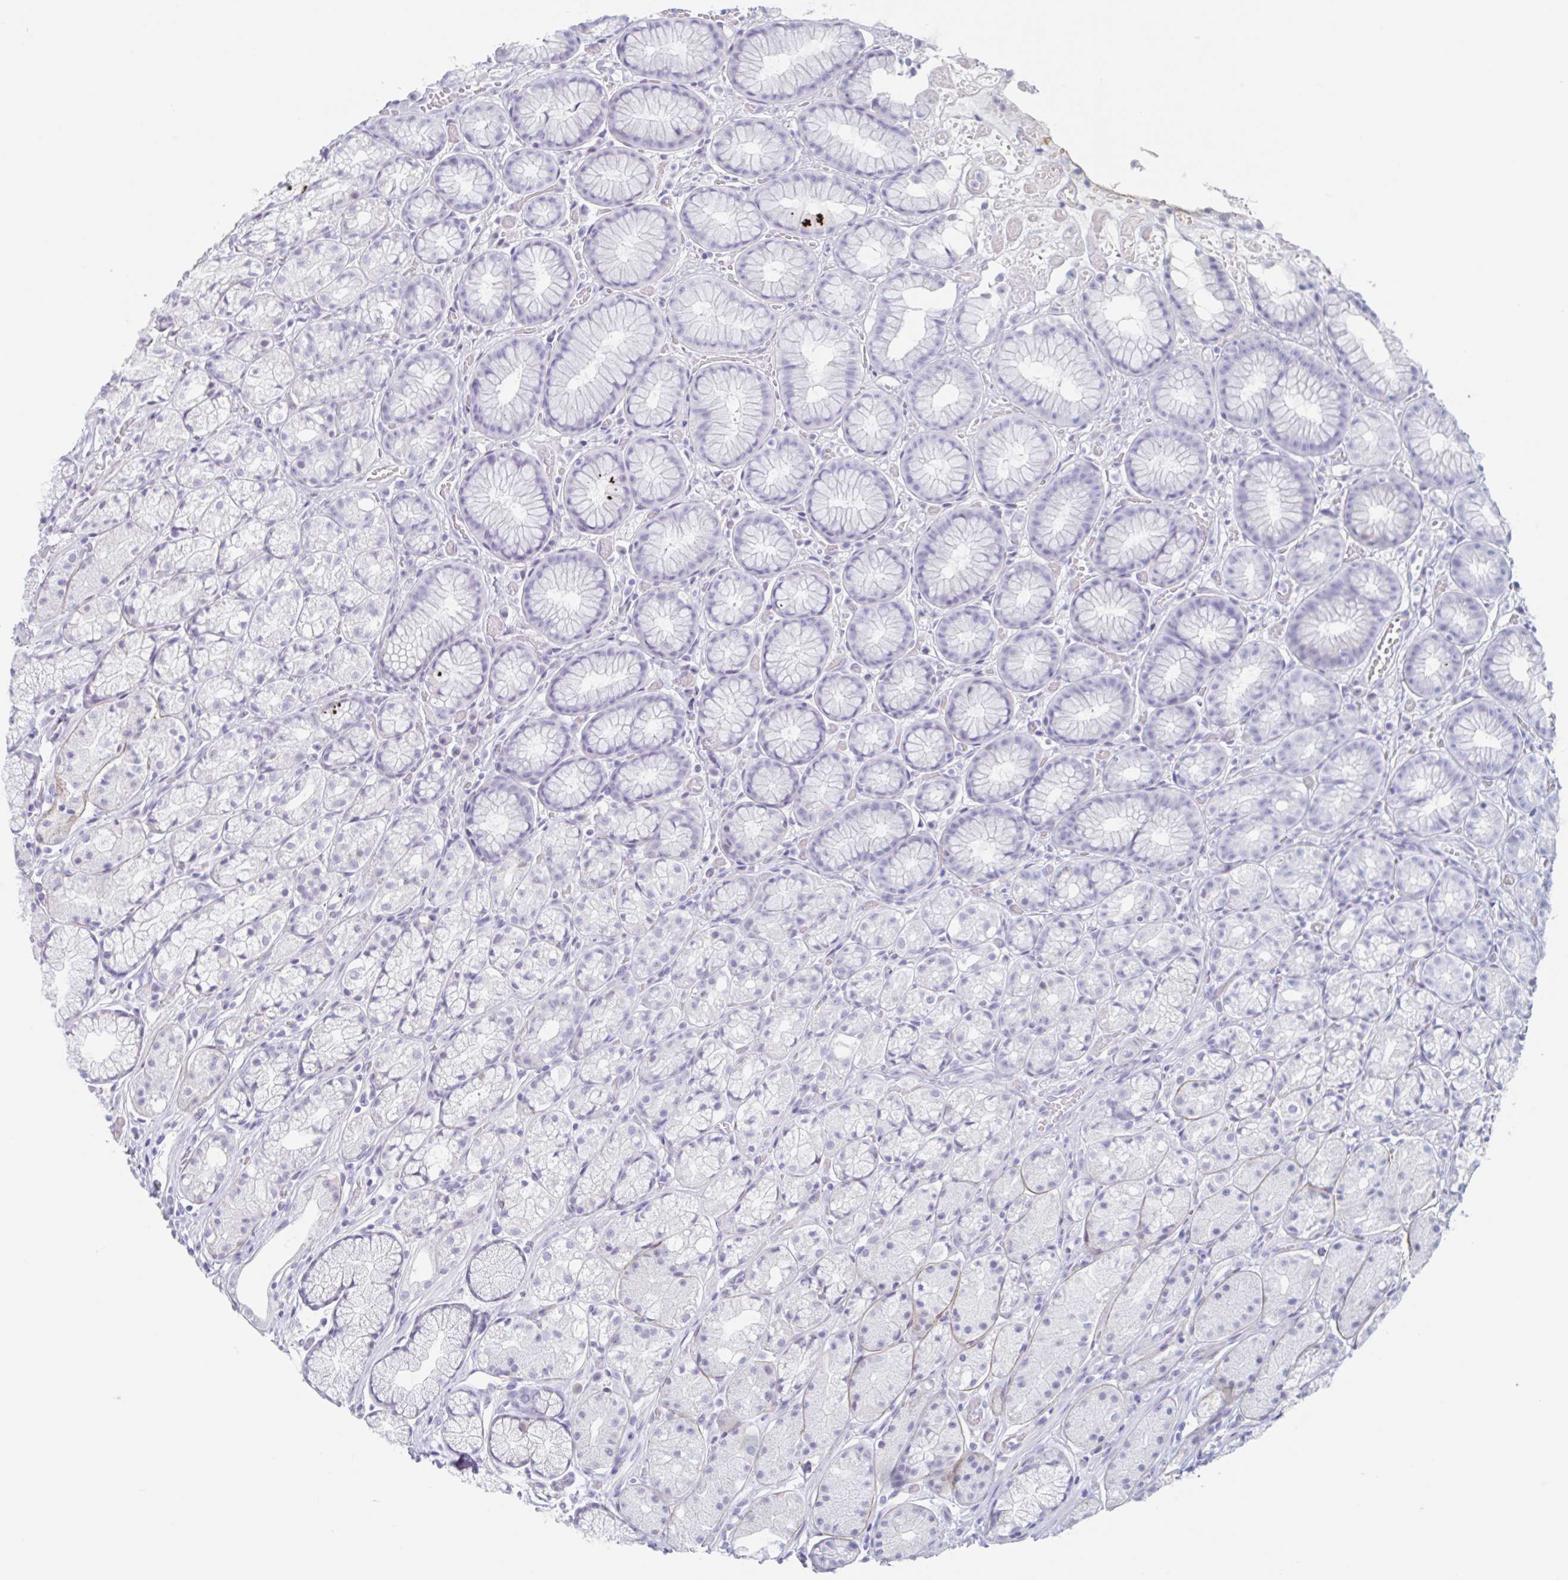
{"staining": {"intensity": "negative", "quantity": "none", "location": "none"}, "tissue": "stomach", "cell_type": "Glandular cells", "image_type": "normal", "snomed": [{"axis": "morphology", "description": "Normal tissue, NOS"}, {"axis": "topography", "description": "Smooth muscle"}, {"axis": "topography", "description": "Stomach"}], "caption": "Protein analysis of normal stomach displays no significant staining in glandular cells.", "gene": "EMC4", "patient": {"sex": "male", "age": 70}}